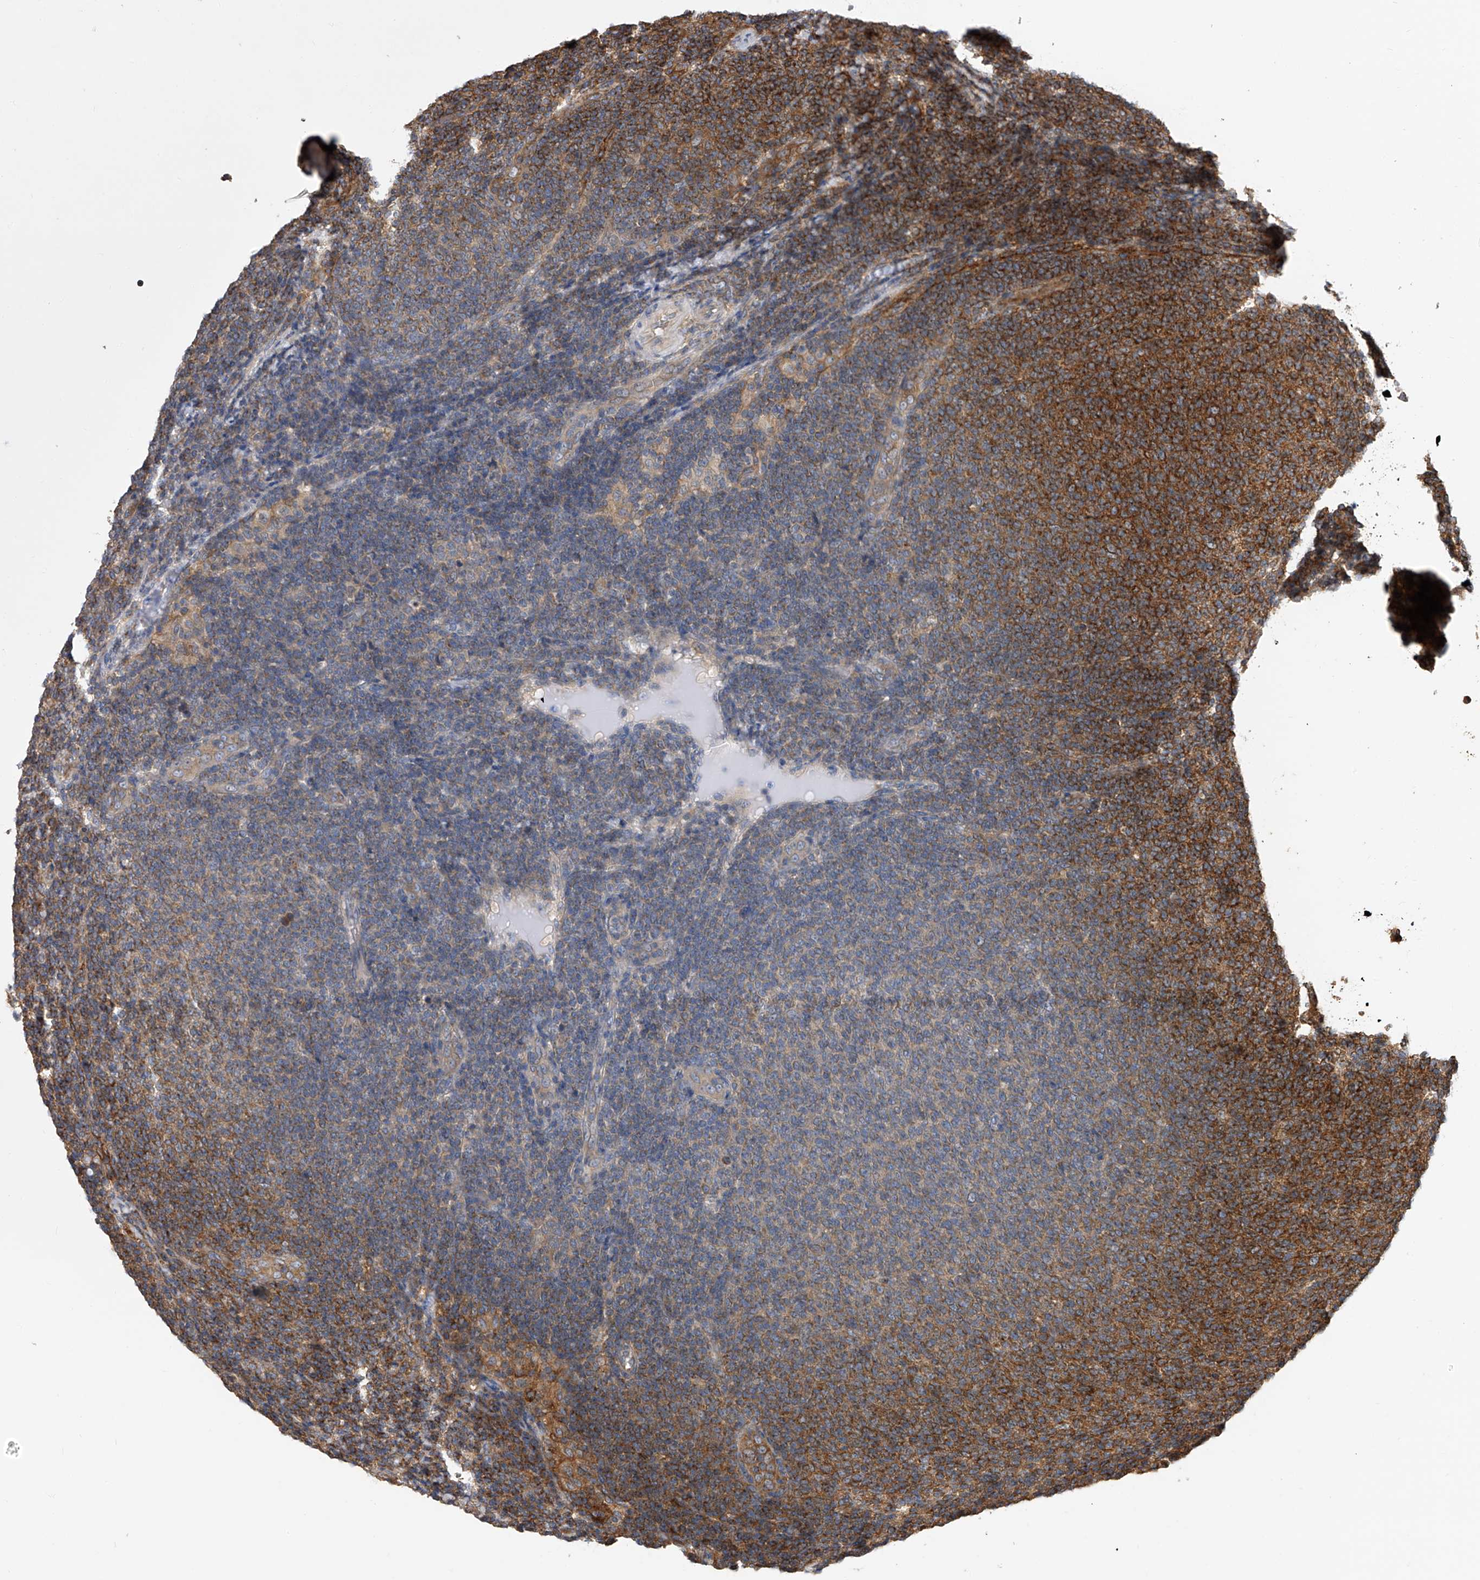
{"staining": {"intensity": "strong", "quantity": "<25%", "location": "cytoplasmic/membranous"}, "tissue": "lymphoma", "cell_type": "Tumor cells", "image_type": "cancer", "snomed": [{"axis": "morphology", "description": "Malignant lymphoma, non-Hodgkin's type, Low grade"}, {"axis": "topography", "description": "Lymph node"}], "caption": "Protein expression analysis of malignant lymphoma, non-Hodgkin's type (low-grade) shows strong cytoplasmic/membranous expression in about <25% of tumor cells.", "gene": "CFAP410", "patient": {"sex": "male", "age": 66}}